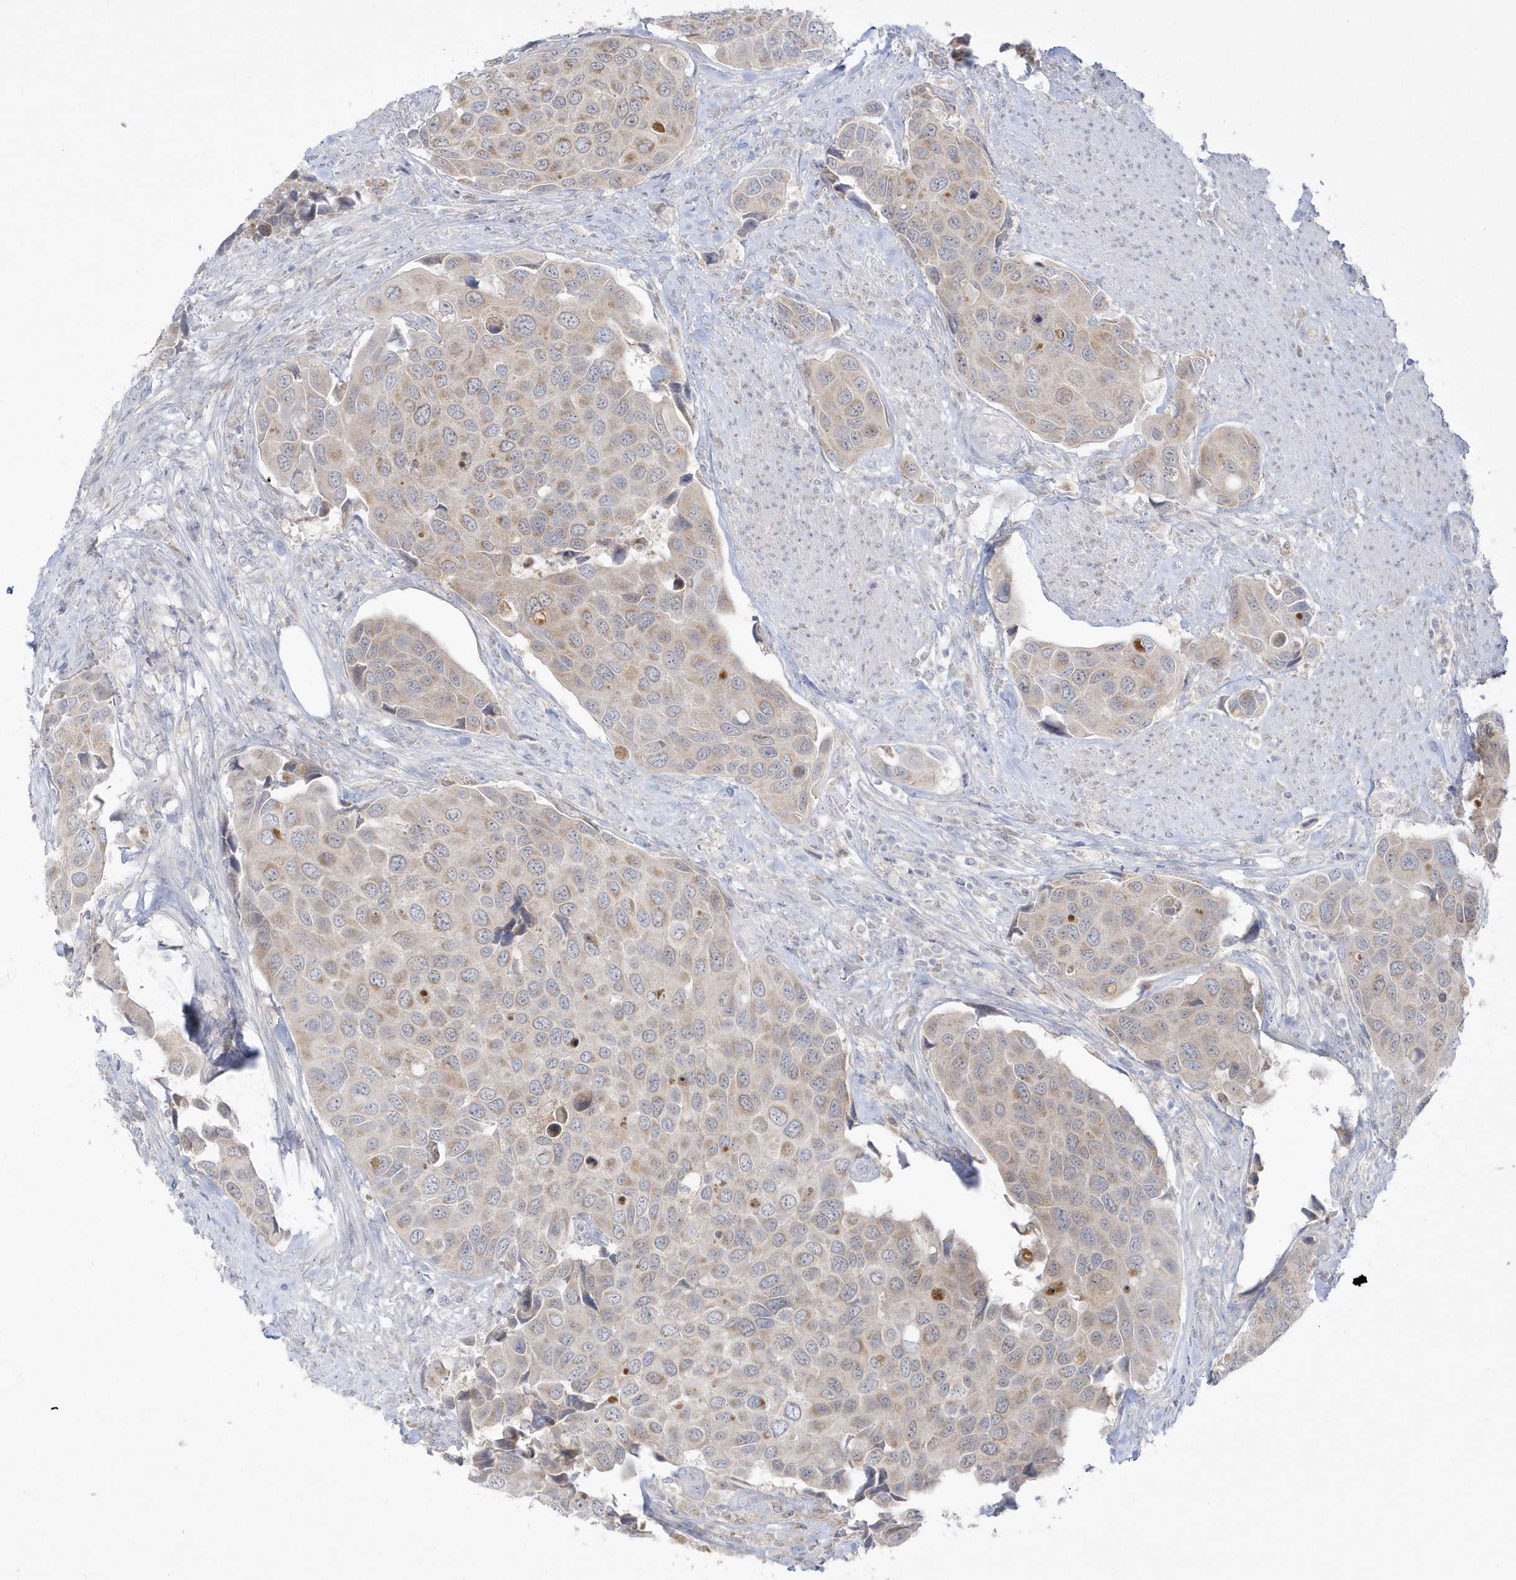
{"staining": {"intensity": "weak", "quantity": "<25%", "location": "cytoplasmic/membranous"}, "tissue": "urothelial cancer", "cell_type": "Tumor cells", "image_type": "cancer", "snomed": [{"axis": "morphology", "description": "Urothelial carcinoma, High grade"}, {"axis": "topography", "description": "Urinary bladder"}], "caption": "Tumor cells show no significant protein positivity in high-grade urothelial carcinoma.", "gene": "PCBD1", "patient": {"sex": "male", "age": 74}}